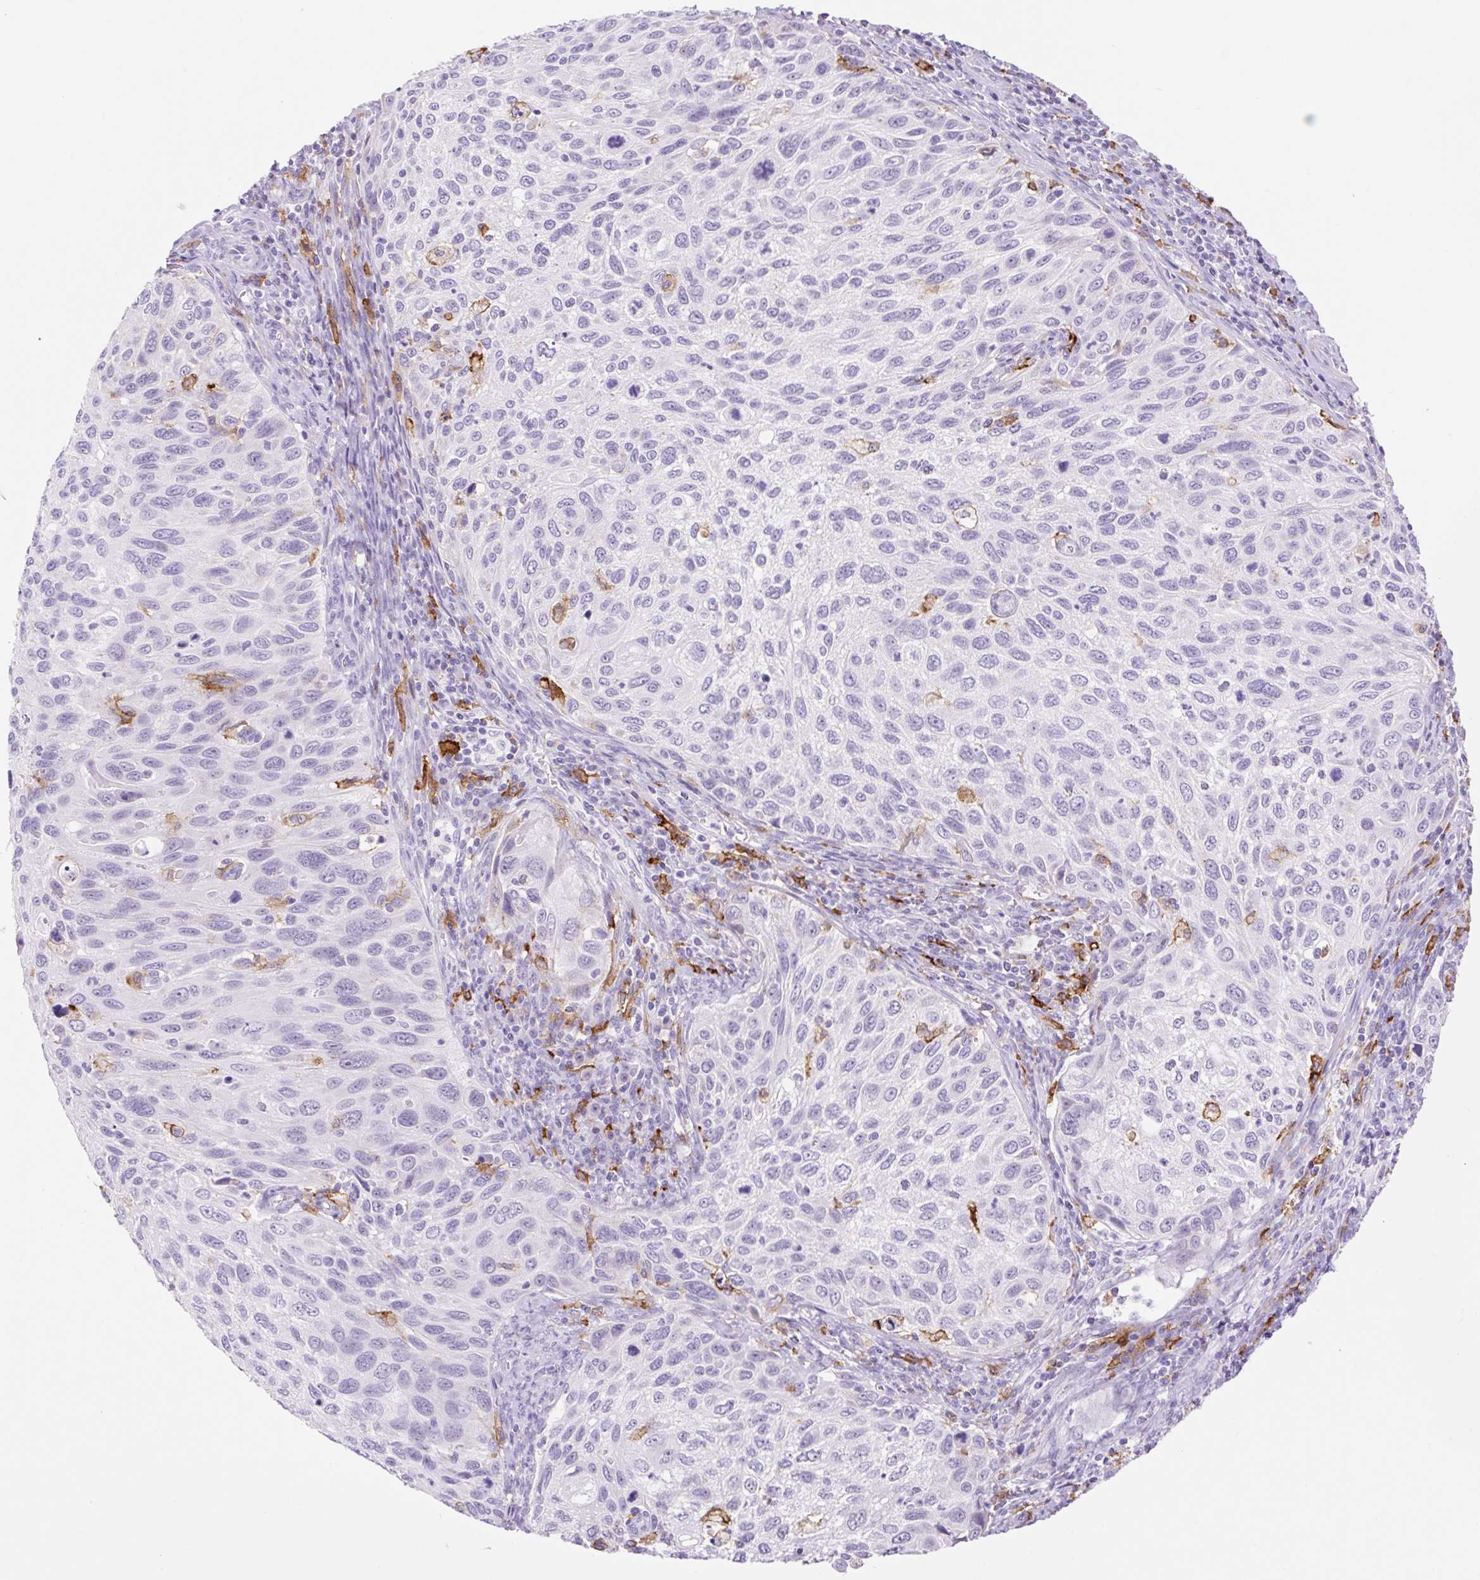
{"staining": {"intensity": "negative", "quantity": "none", "location": "none"}, "tissue": "cervical cancer", "cell_type": "Tumor cells", "image_type": "cancer", "snomed": [{"axis": "morphology", "description": "Squamous cell carcinoma, NOS"}, {"axis": "topography", "description": "Cervix"}], "caption": "IHC of human cervical cancer demonstrates no staining in tumor cells.", "gene": "SIGLEC1", "patient": {"sex": "female", "age": 70}}